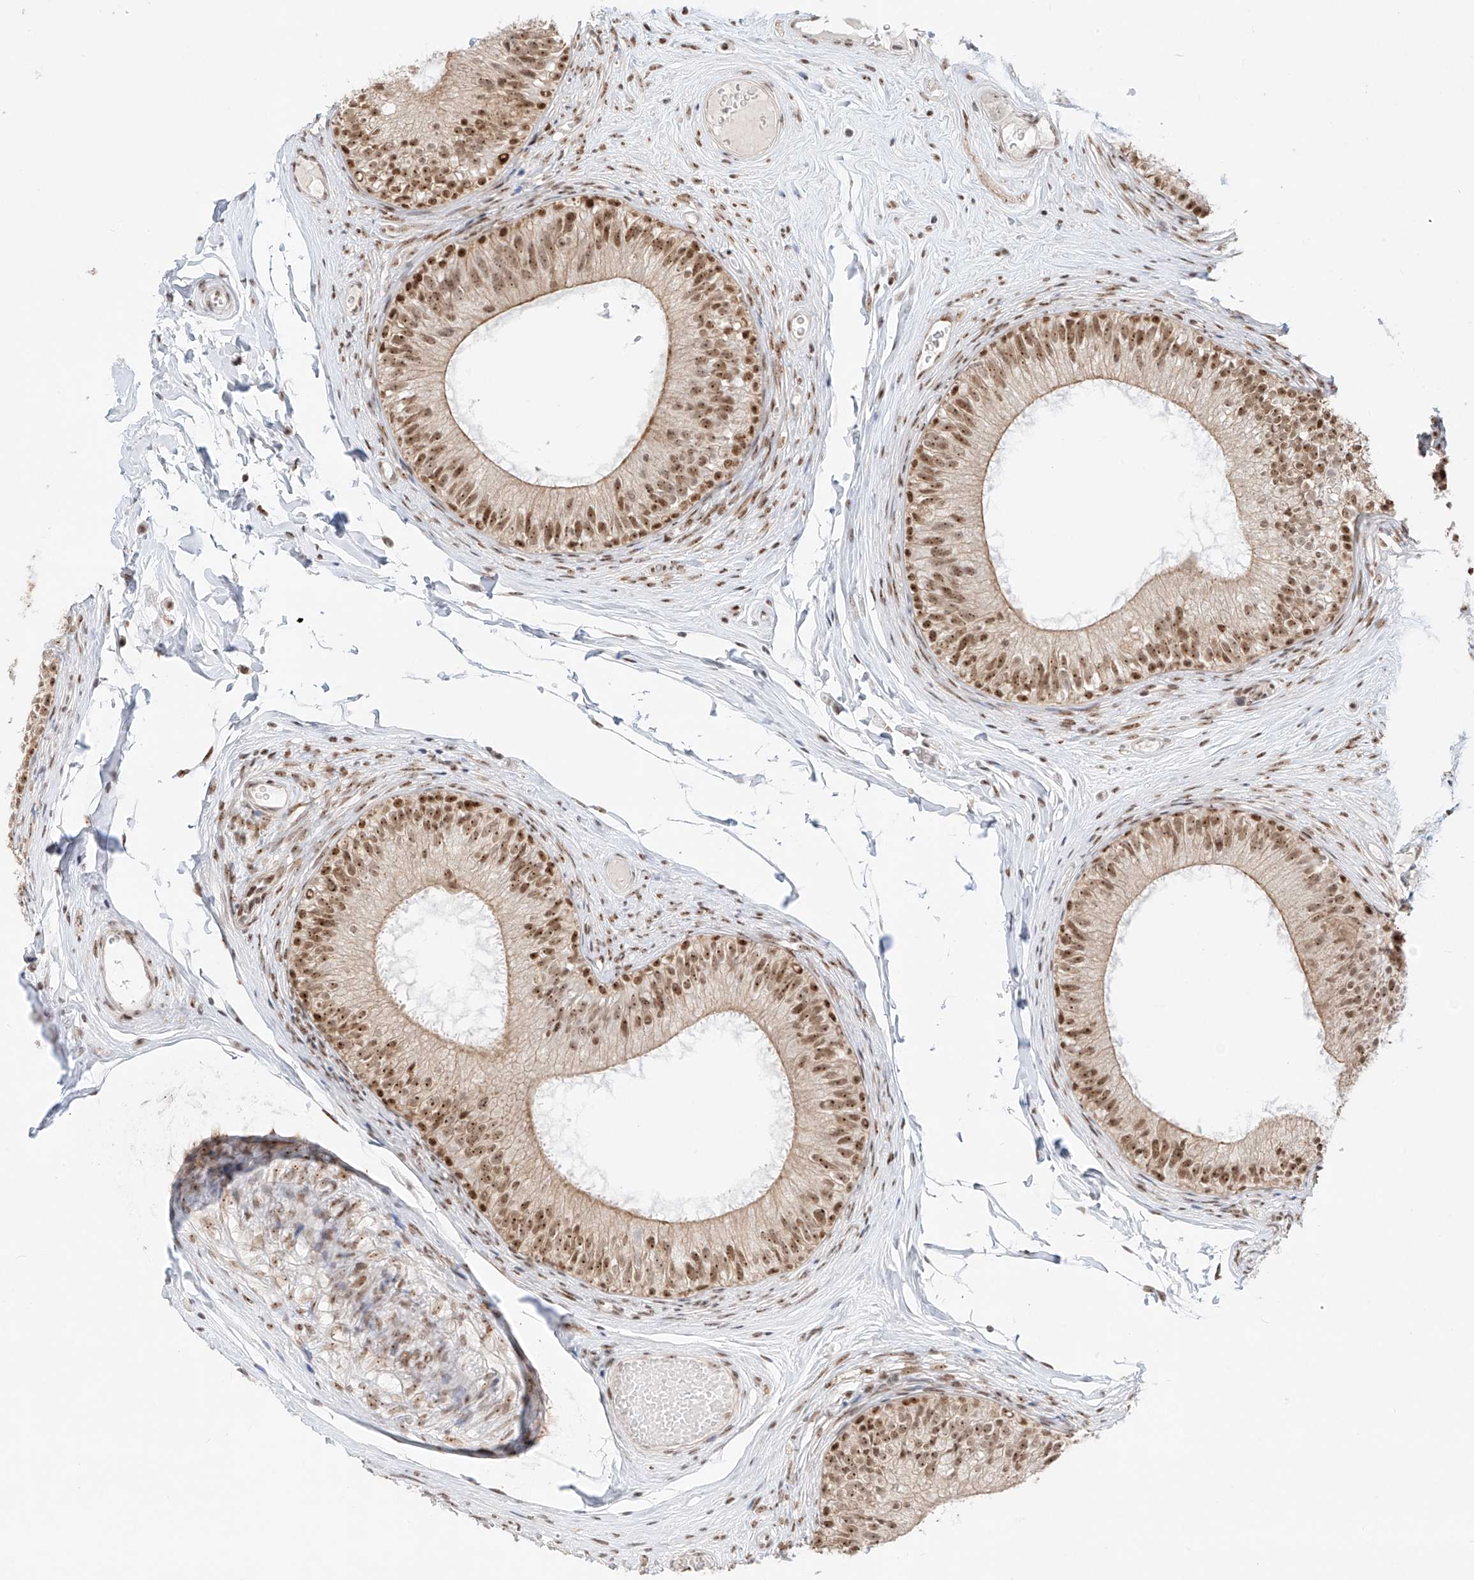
{"staining": {"intensity": "moderate", "quantity": ">75%", "location": "cytoplasmic/membranous,nuclear"}, "tissue": "epididymis", "cell_type": "Glandular cells", "image_type": "normal", "snomed": [{"axis": "morphology", "description": "Normal tissue, NOS"}, {"axis": "morphology", "description": "Seminoma in situ"}, {"axis": "topography", "description": "Testis"}, {"axis": "topography", "description": "Epididymis"}], "caption": "Epididymis stained with a brown dye shows moderate cytoplasmic/membranous,nuclear positive positivity in about >75% of glandular cells.", "gene": "ZNF512", "patient": {"sex": "male", "age": 28}}